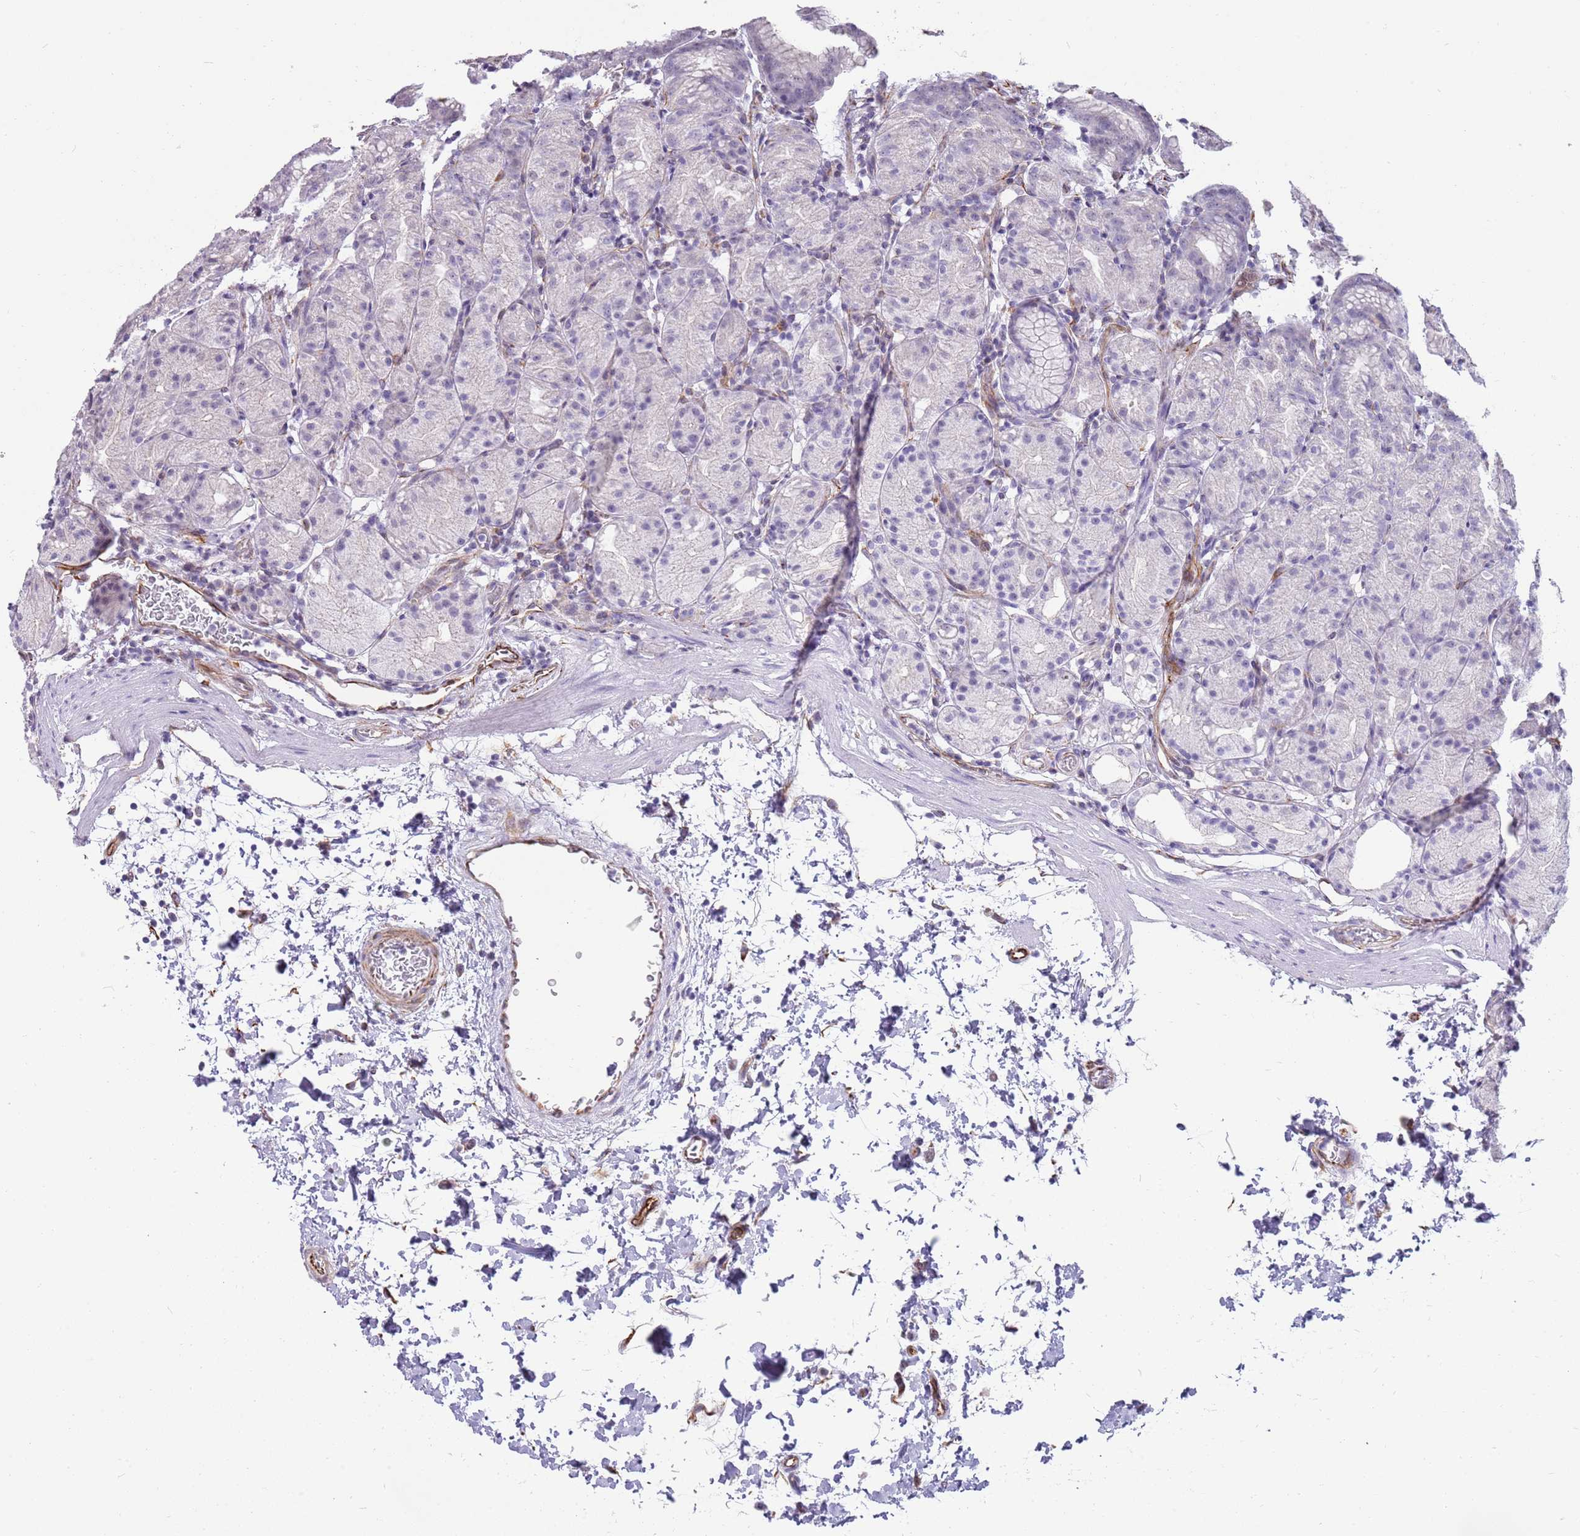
{"staining": {"intensity": "negative", "quantity": "none", "location": "none"}, "tissue": "stomach", "cell_type": "Glandular cells", "image_type": "normal", "snomed": [{"axis": "morphology", "description": "Normal tissue, NOS"}, {"axis": "topography", "description": "Stomach, upper"}], "caption": "This photomicrograph is of normal stomach stained with immunohistochemistry to label a protein in brown with the nuclei are counter-stained blue. There is no staining in glandular cells. (DAB (3,3'-diaminobenzidine) IHC with hematoxylin counter stain).", "gene": "ENSG00000271254", "patient": {"sex": "male", "age": 48}}